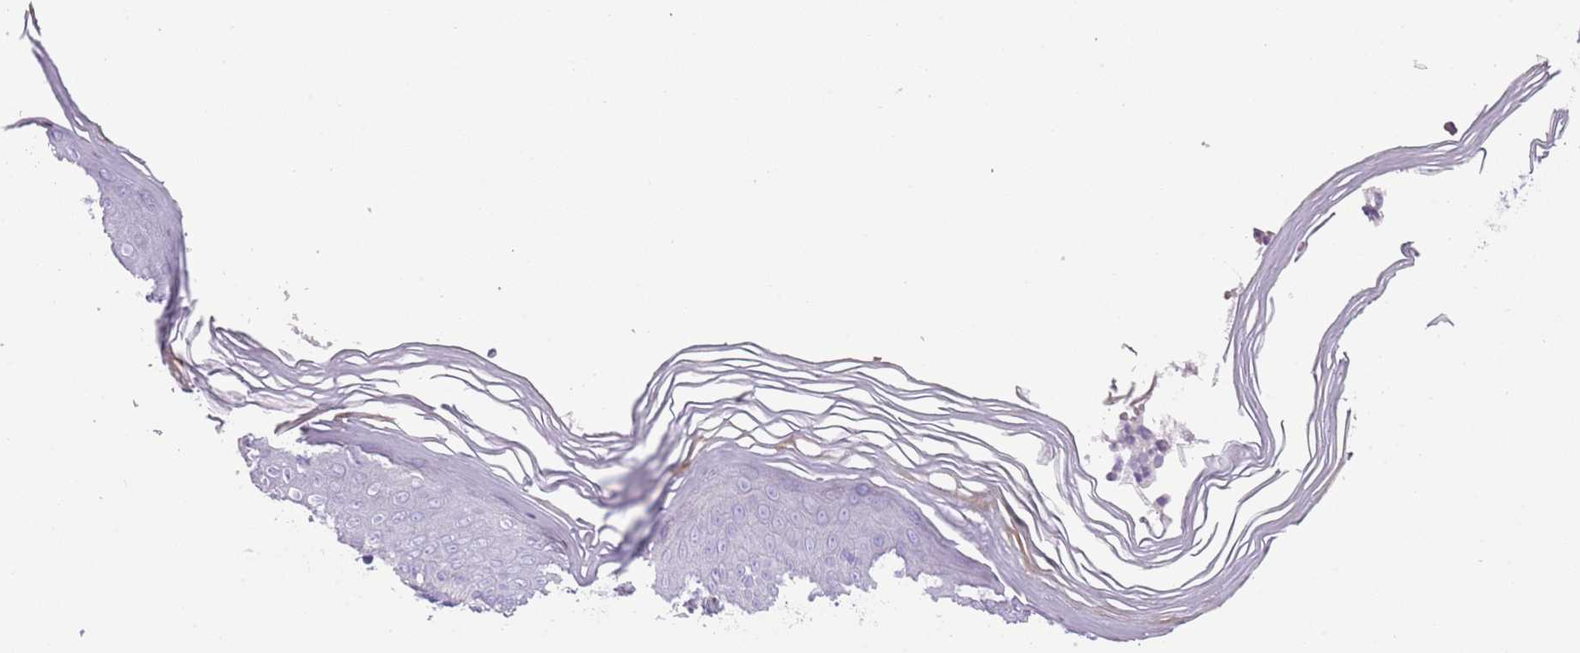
{"staining": {"intensity": "negative", "quantity": "none", "location": "none"}, "tissue": "skin", "cell_type": "Epidermal cells", "image_type": "normal", "snomed": [{"axis": "morphology", "description": "Normal tissue, NOS"}, {"axis": "morphology", "description": "Inflammation, NOS"}, {"axis": "topography", "description": "Soft tissue"}, {"axis": "topography", "description": "Anal"}], "caption": "IHC of benign skin demonstrates no staining in epidermal cells. Nuclei are stained in blue.", "gene": "LRRN3", "patient": {"sex": "female", "age": 15}}